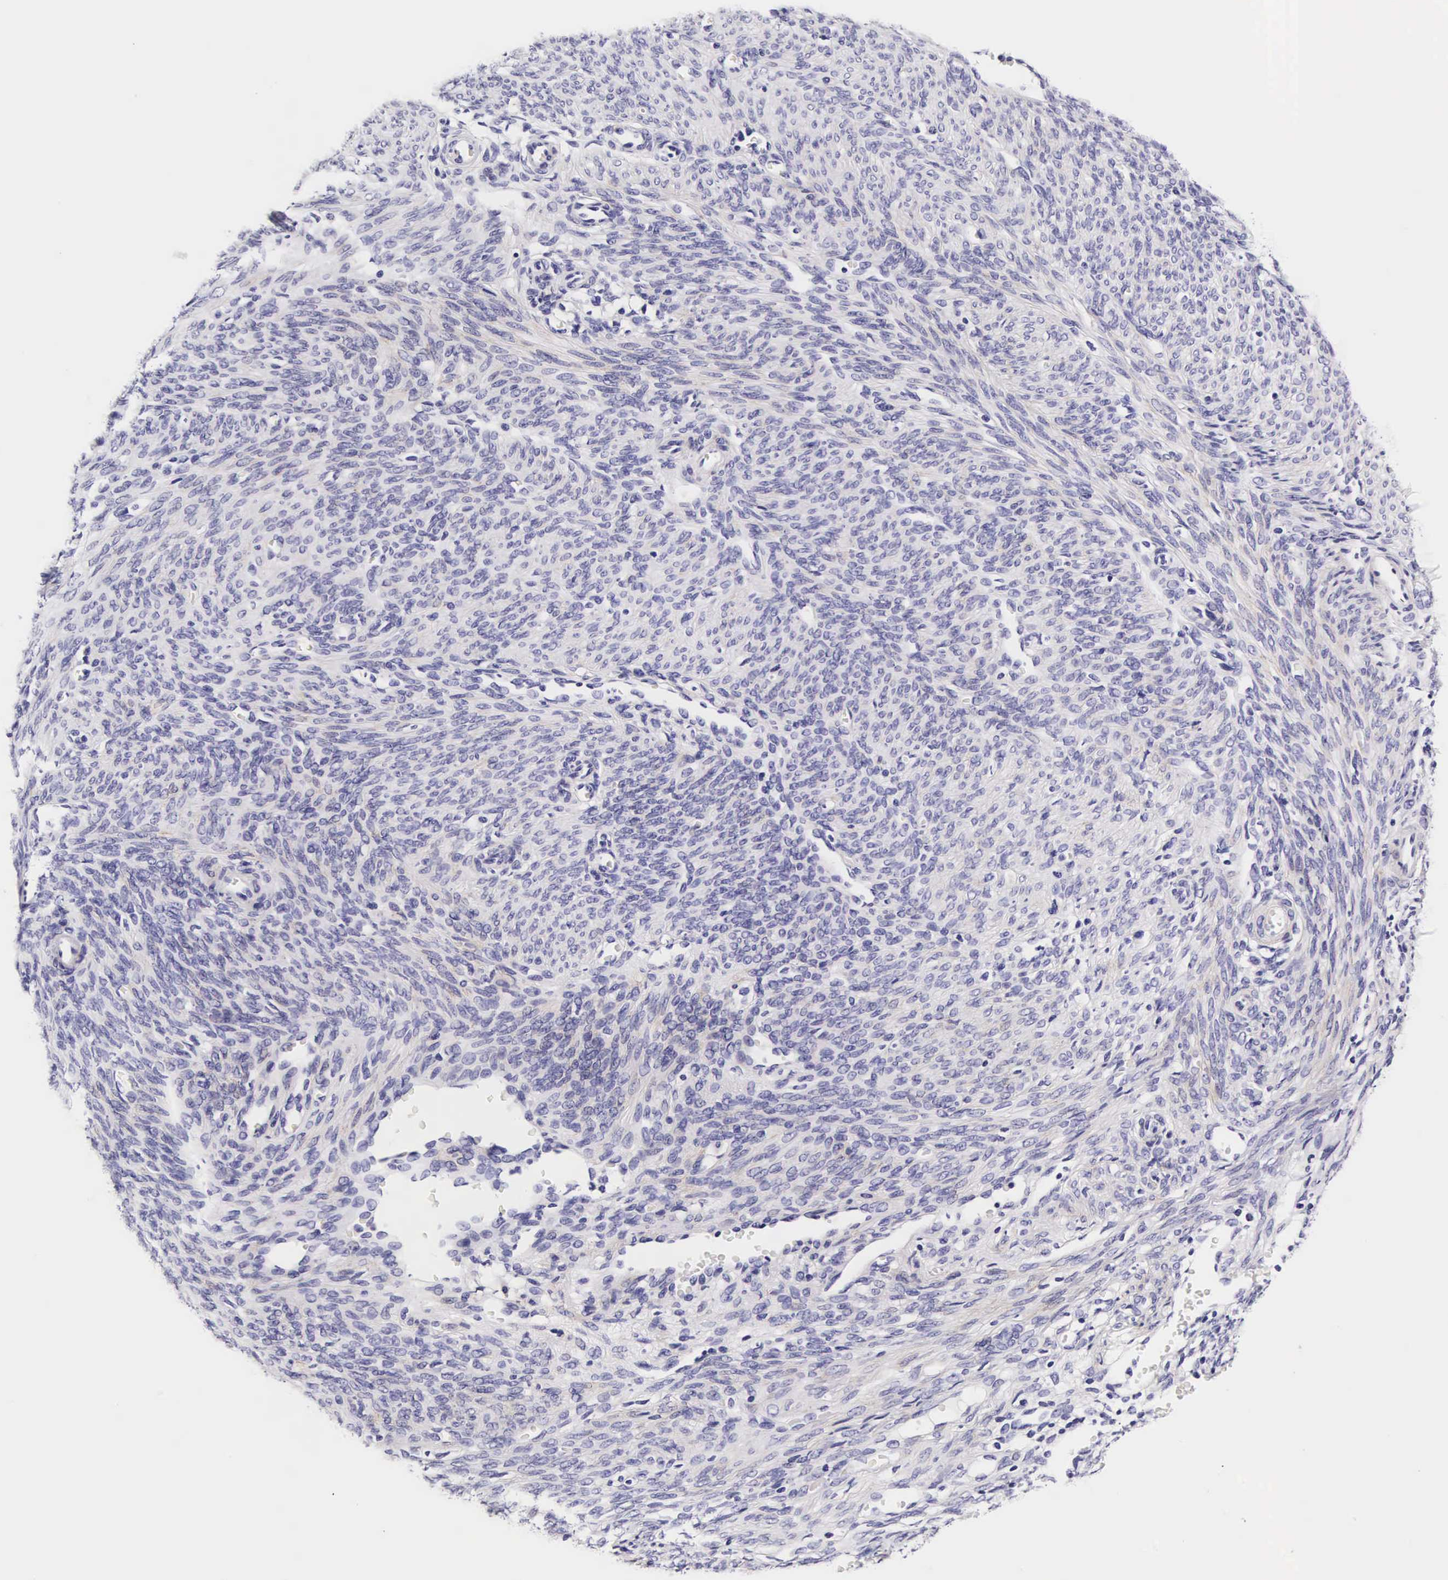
{"staining": {"intensity": "negative", "quantity": "none", "location": "none"}, "tissue": "endometrium", "cell_type": "Cells in endometrial stroma", "image_type": "normal", "snomed": [{"axis": "morphology", "description": "Normal tissue, NOS"}, {"axis": "topography", "description": "Uterus"}], "caption": "DAB immunohistochemical staining of normal endometrium displays no significant staining in cells in endometrial stroma.", "gene": "UPRT", "patient": {"sex": "female", "age": 83}}